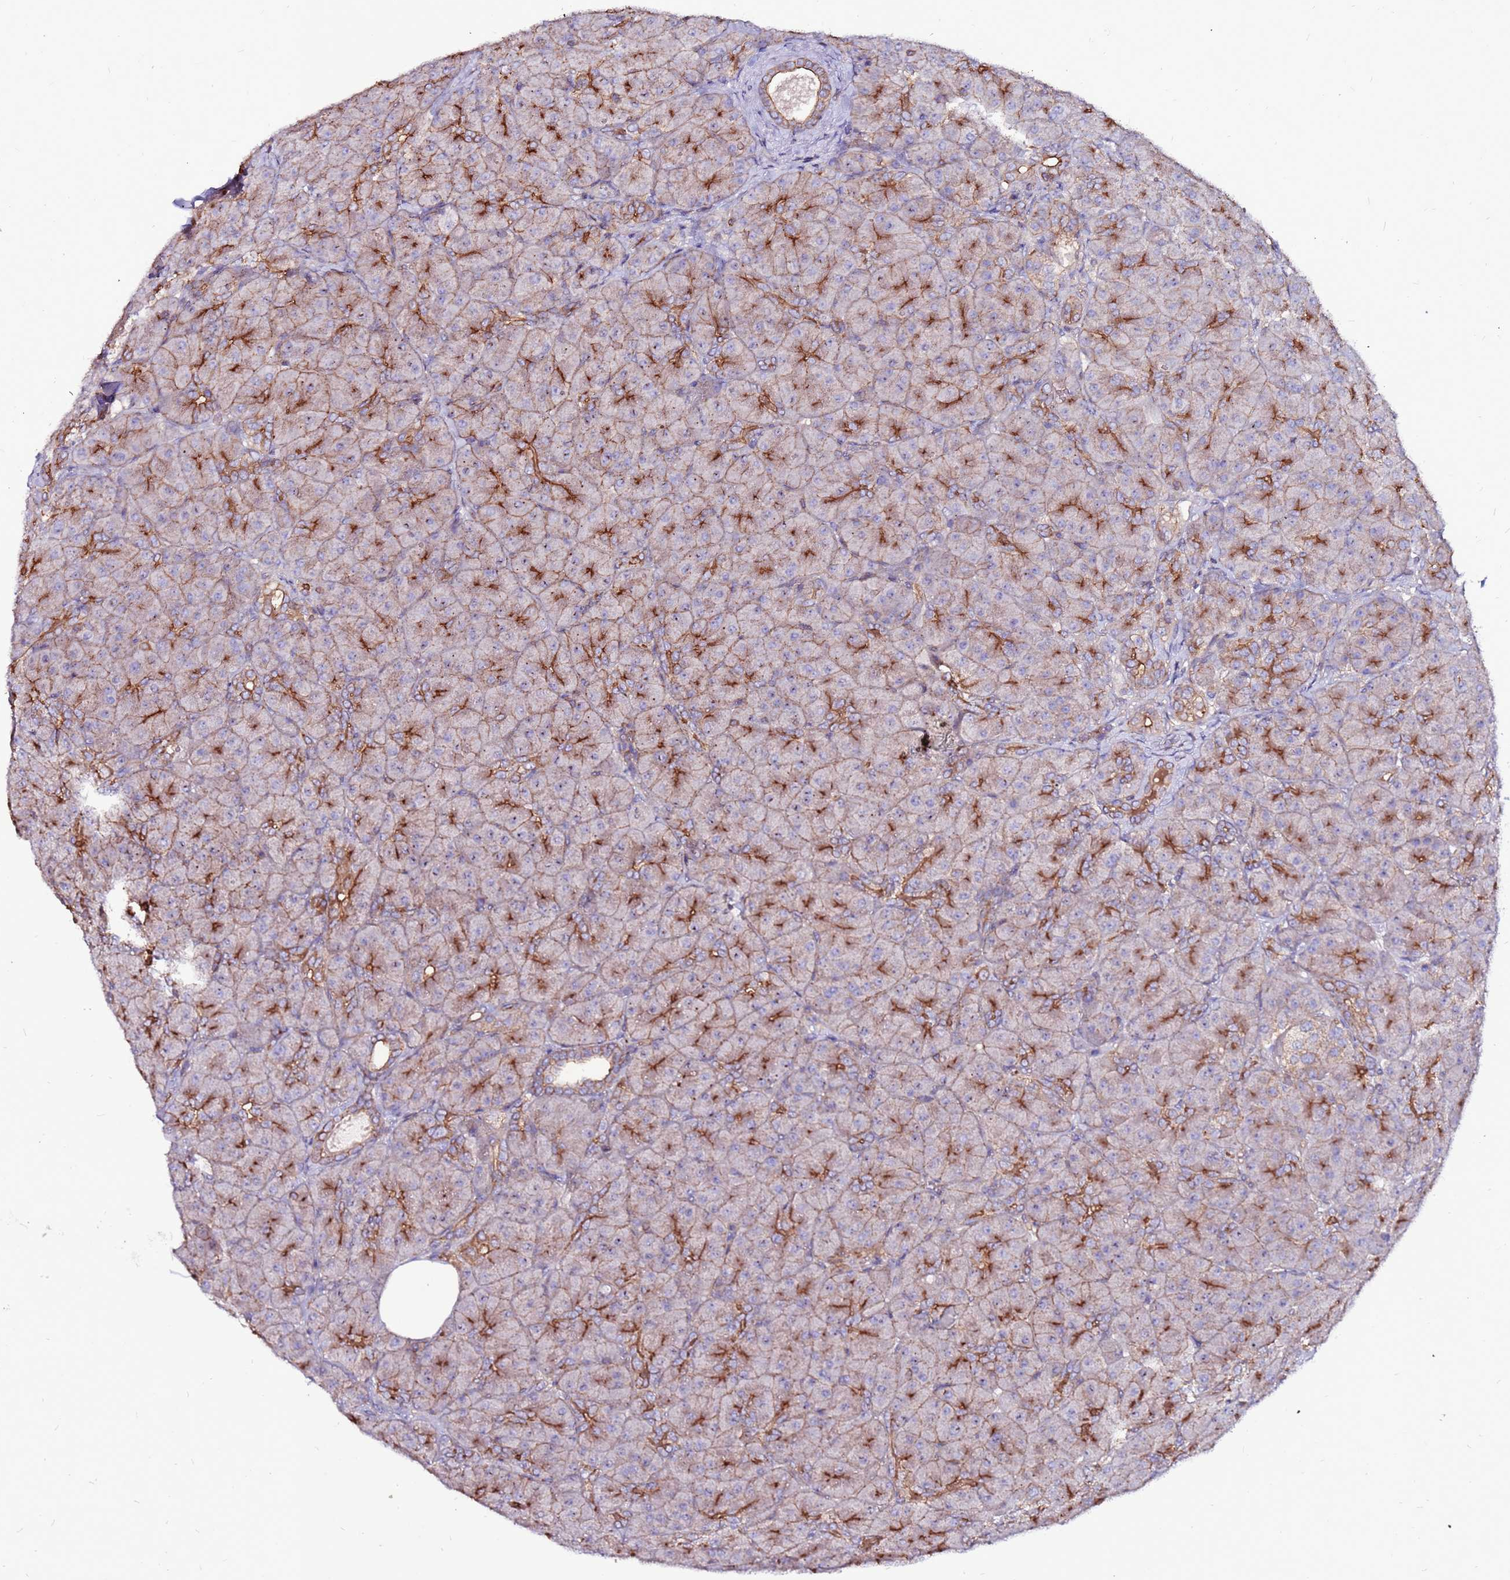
{"staining": {"intensity": "strong", "quantity": "25%-75%", "location": "cytoplasmic/membranous"}, "tissue": "pancreas", "cell_type": "Exocrine glandular cells", "image_type": "normal", "snomed": [{"axis": "morphology", "description": "Normal tissue, NOS"}, {"axis": "topography", "description": "Pancreas"}], "caption": "Benign pancreas reveals strong cytoplasmic/membranous expression in about 25%-75% of exocrine glandular cells, visualized by immunohistochemistry.", "gene": "NRN1L", "patient": {"sex": "male", "age": 66}}